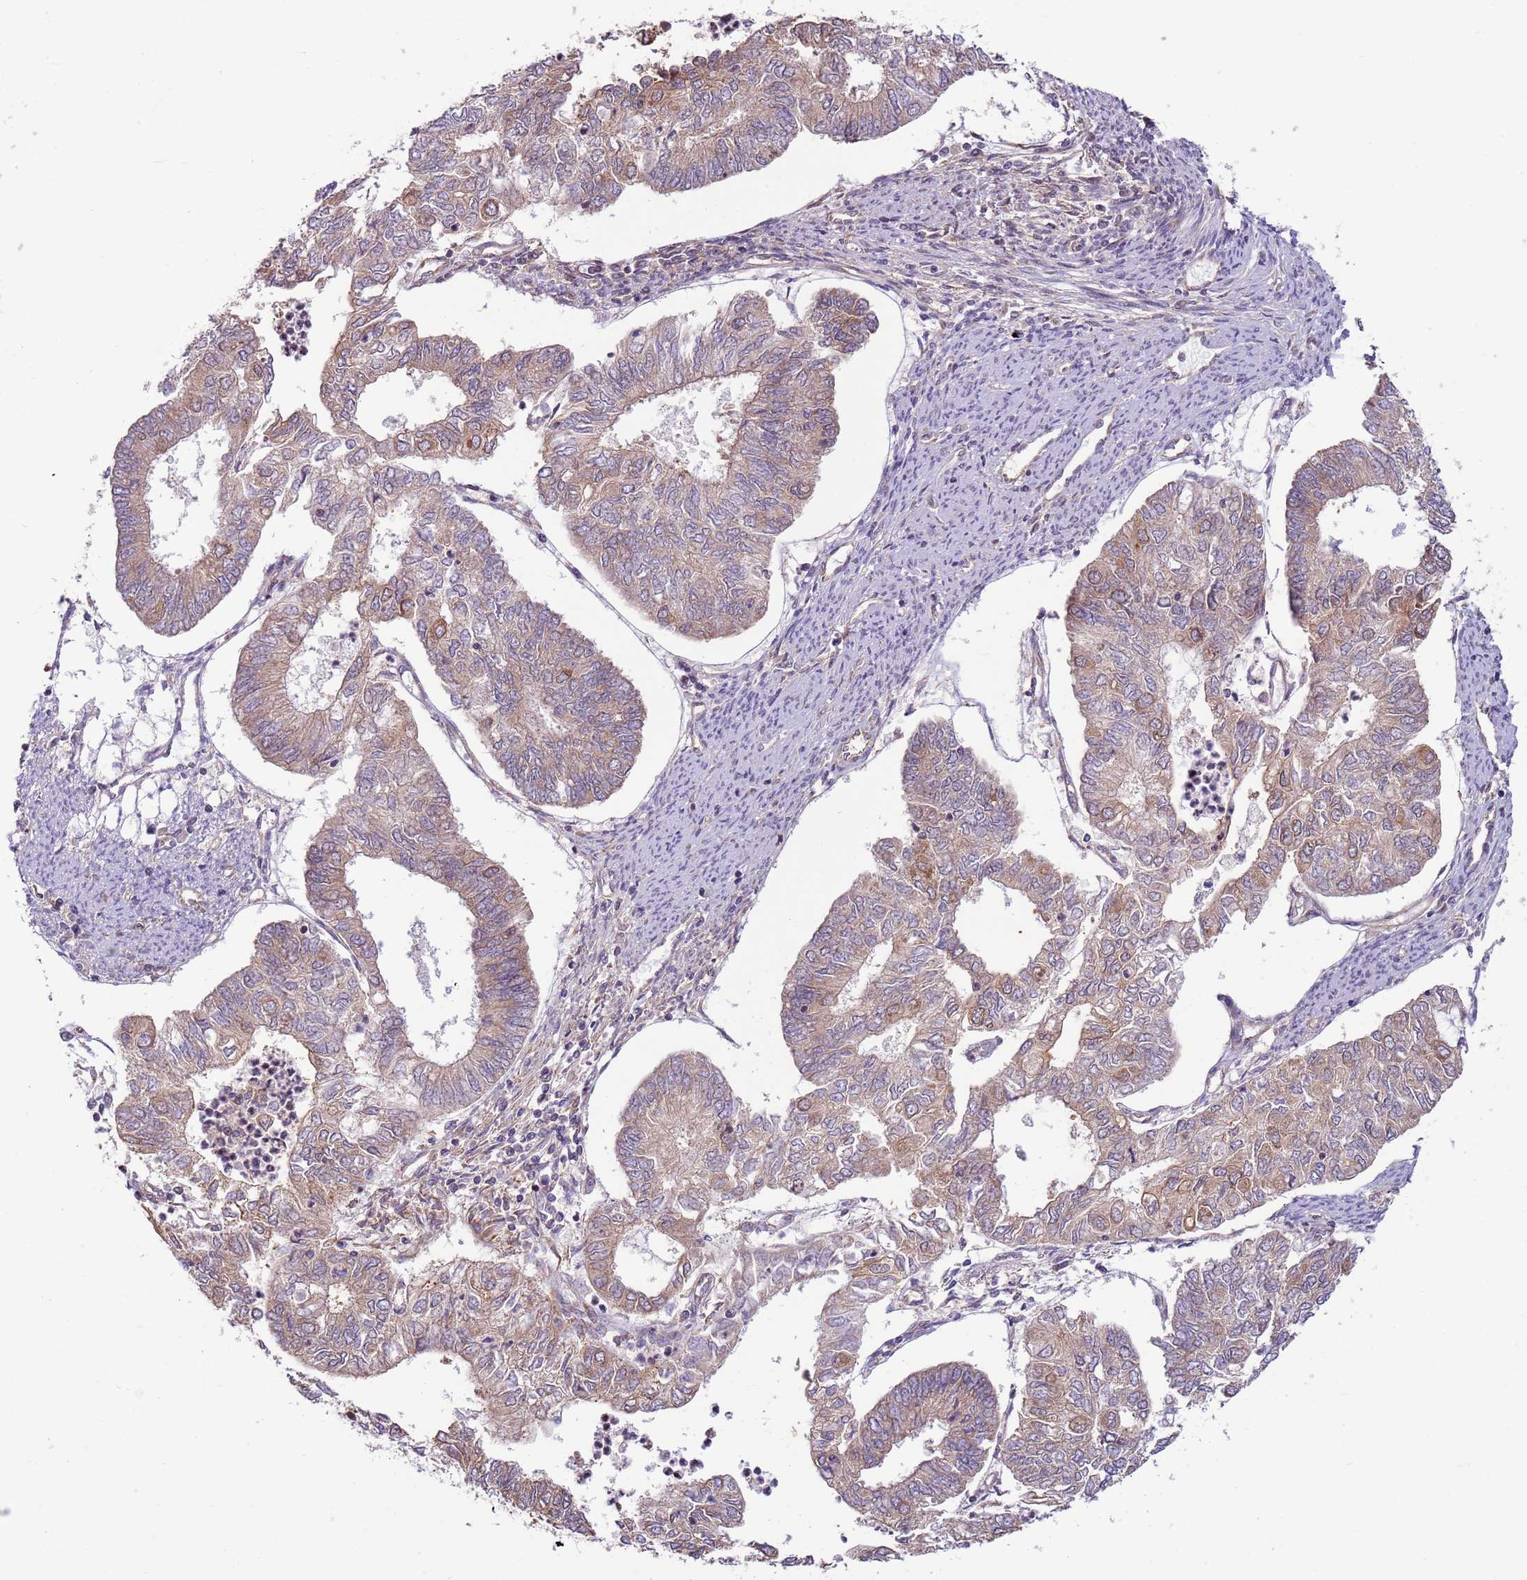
{"staining": {"intensity": "moderate", "quantity": "25%-75%", "location": "cytoplasmic/membranous"}, "tissue": "endometrial cancer", "cell_type": "Tumor cells", "image_type": "cancer", "snomed": [{"axis": "morphology", "description": "Adenocarcinoma, NOS"}, {"axis": "topography", "description": "Endometrium"}], "caption": "DAB (3,3'-diaminobenzidine) immunohistochemical staining of human endometrial adenocarcinoma shows moderate cytoplasmic/membranous protein staining in approximately 25%-75% of tumor cells.", "gene": "DCAF4", "patient": {"sex": "female", "age": 68}}